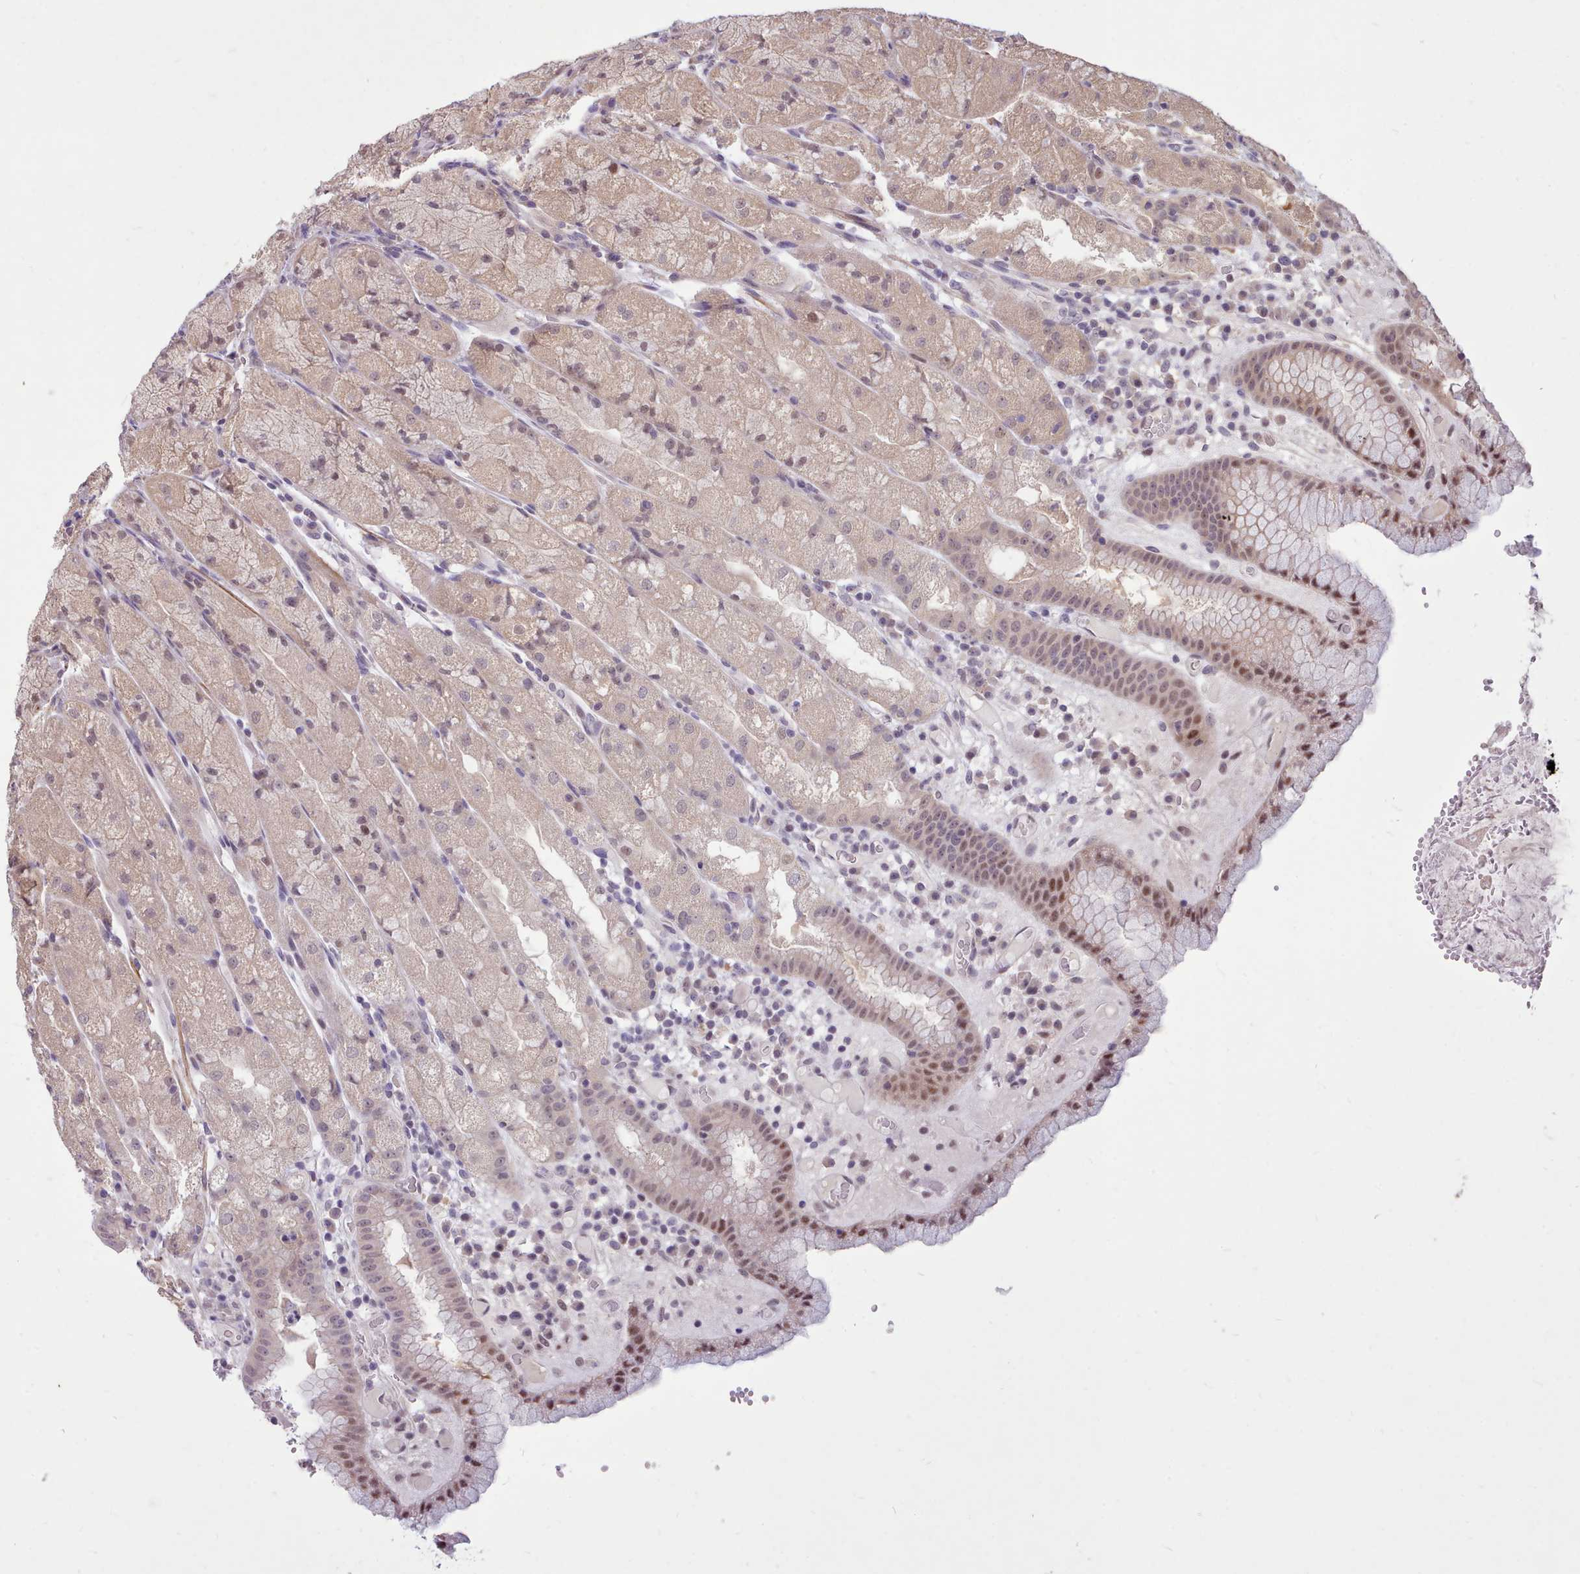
{"staining": {"intensity": "weak", "quantity": "25%-75%", "location": "cytoplasmic/membranous,nuclear"}, "tissue": "stomach", "cell_type": "Glandular cells", "image_type": "normal", "snomed": [{"axis": "morphology", "description": "Normal tissue, NOS"}, {"axis": "topography", "description": "Stomach, upper"}], "caption": "Protein staining reveals weak cytoplasmic/membranous,nuclear positivity in approximately 25%-75% of glandular cells in benign stomach. (Stains: DAB in brown, nuclei in blue, Microscopy: brightfield microscopy at high magnification).", "gene": "ZNF607", "patient": {"sex": "male", "age": 52}}